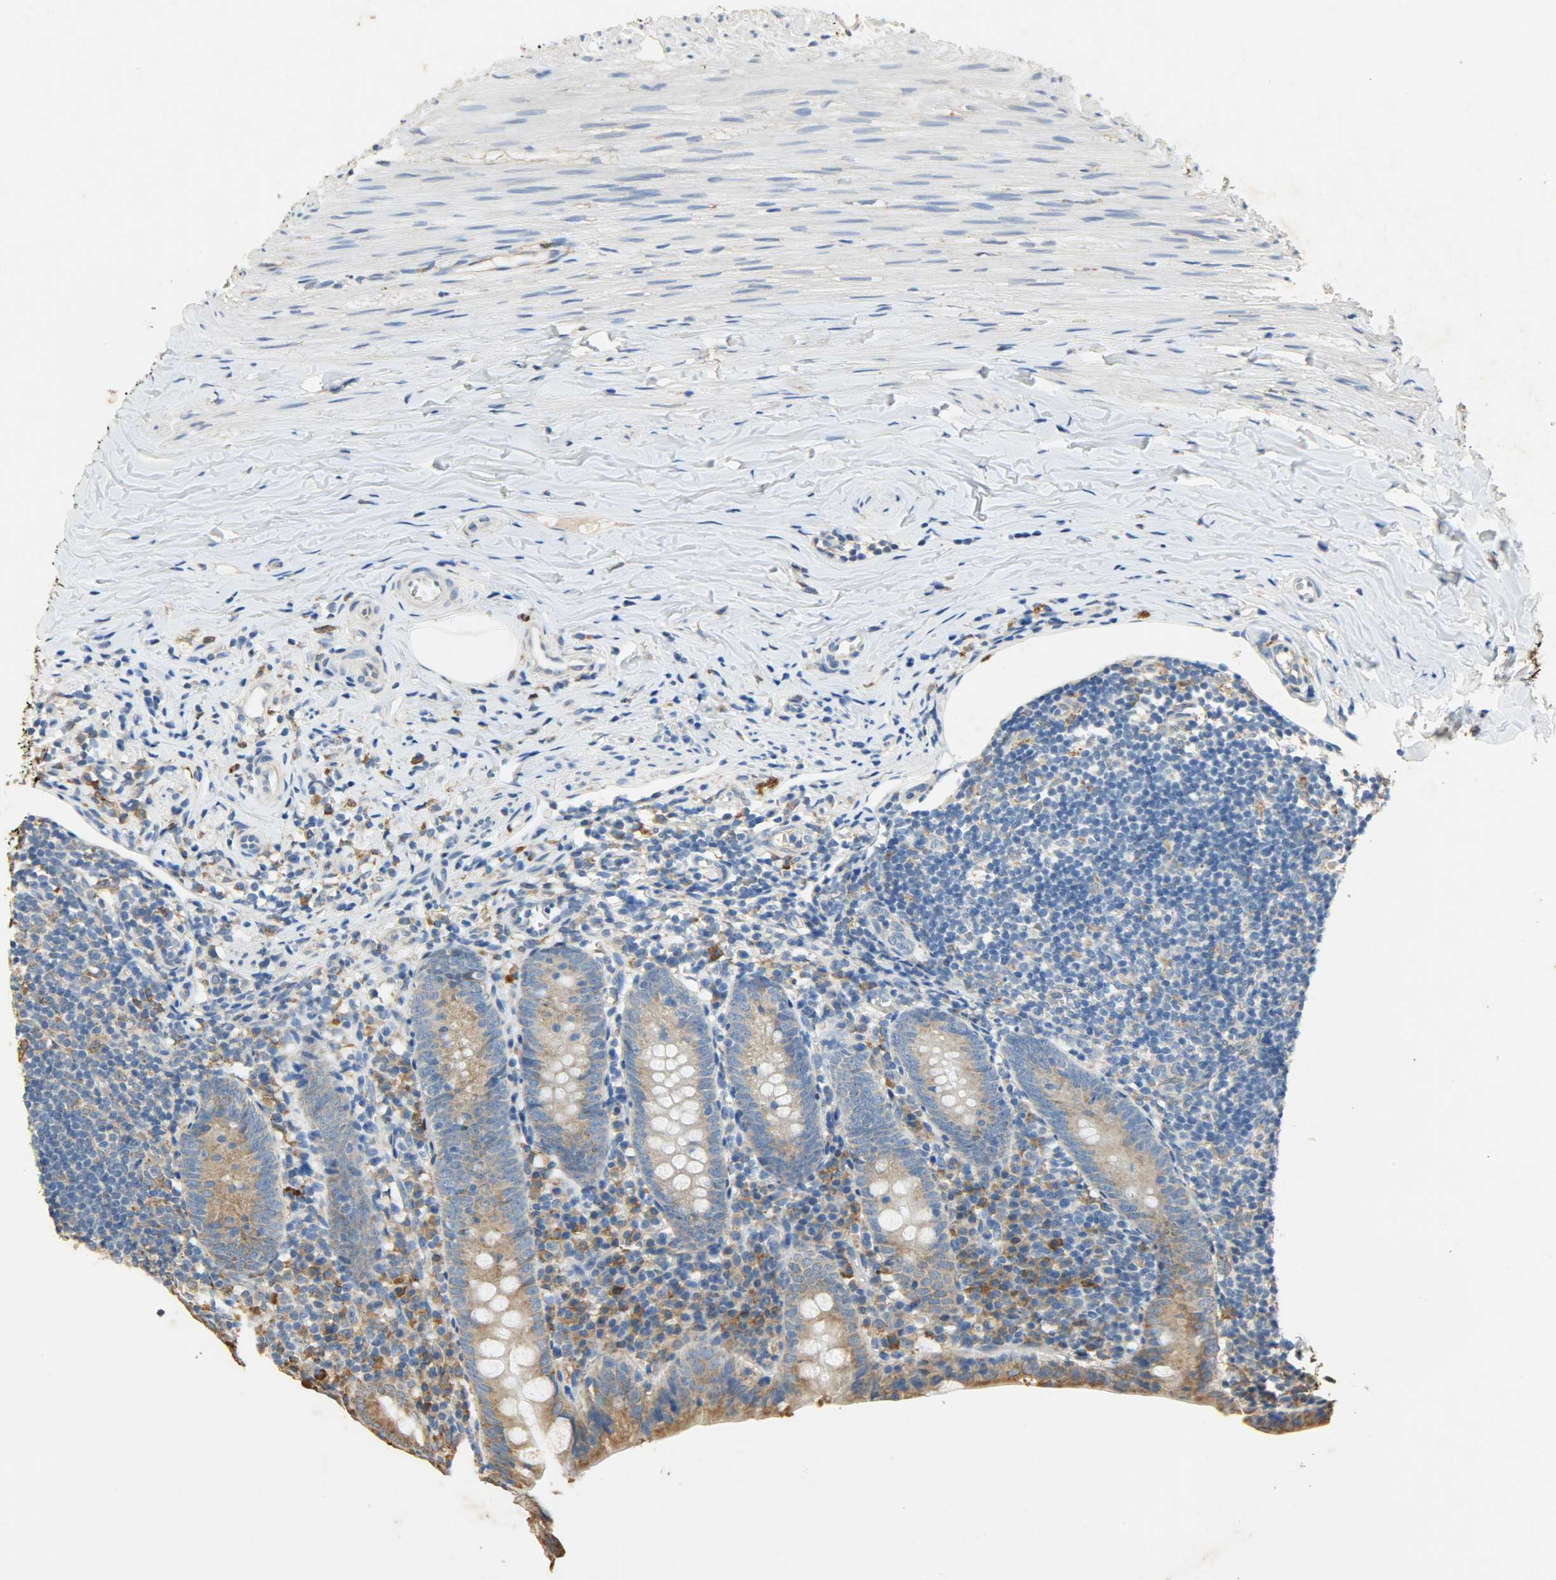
{"staining": {"intensity": "moderate", "quantity": ">75%", "location": "cytoplasmic/membranous"}, "tissue": "appendix", "cell_type": "Glandular cells", "image_type": "normal", "snomed": [{"axis": "morphology", "description": "Normal tissue, NOS"}, {"axis": "topography", "description": "Appendix"}], "caption": "Protein staining of normal appendix shows moderate cytoplasmic/membranous staining in about >75% of glandular cells.", "gene": "HSPA5", "patient": {"sex": "female", "age": 10}}